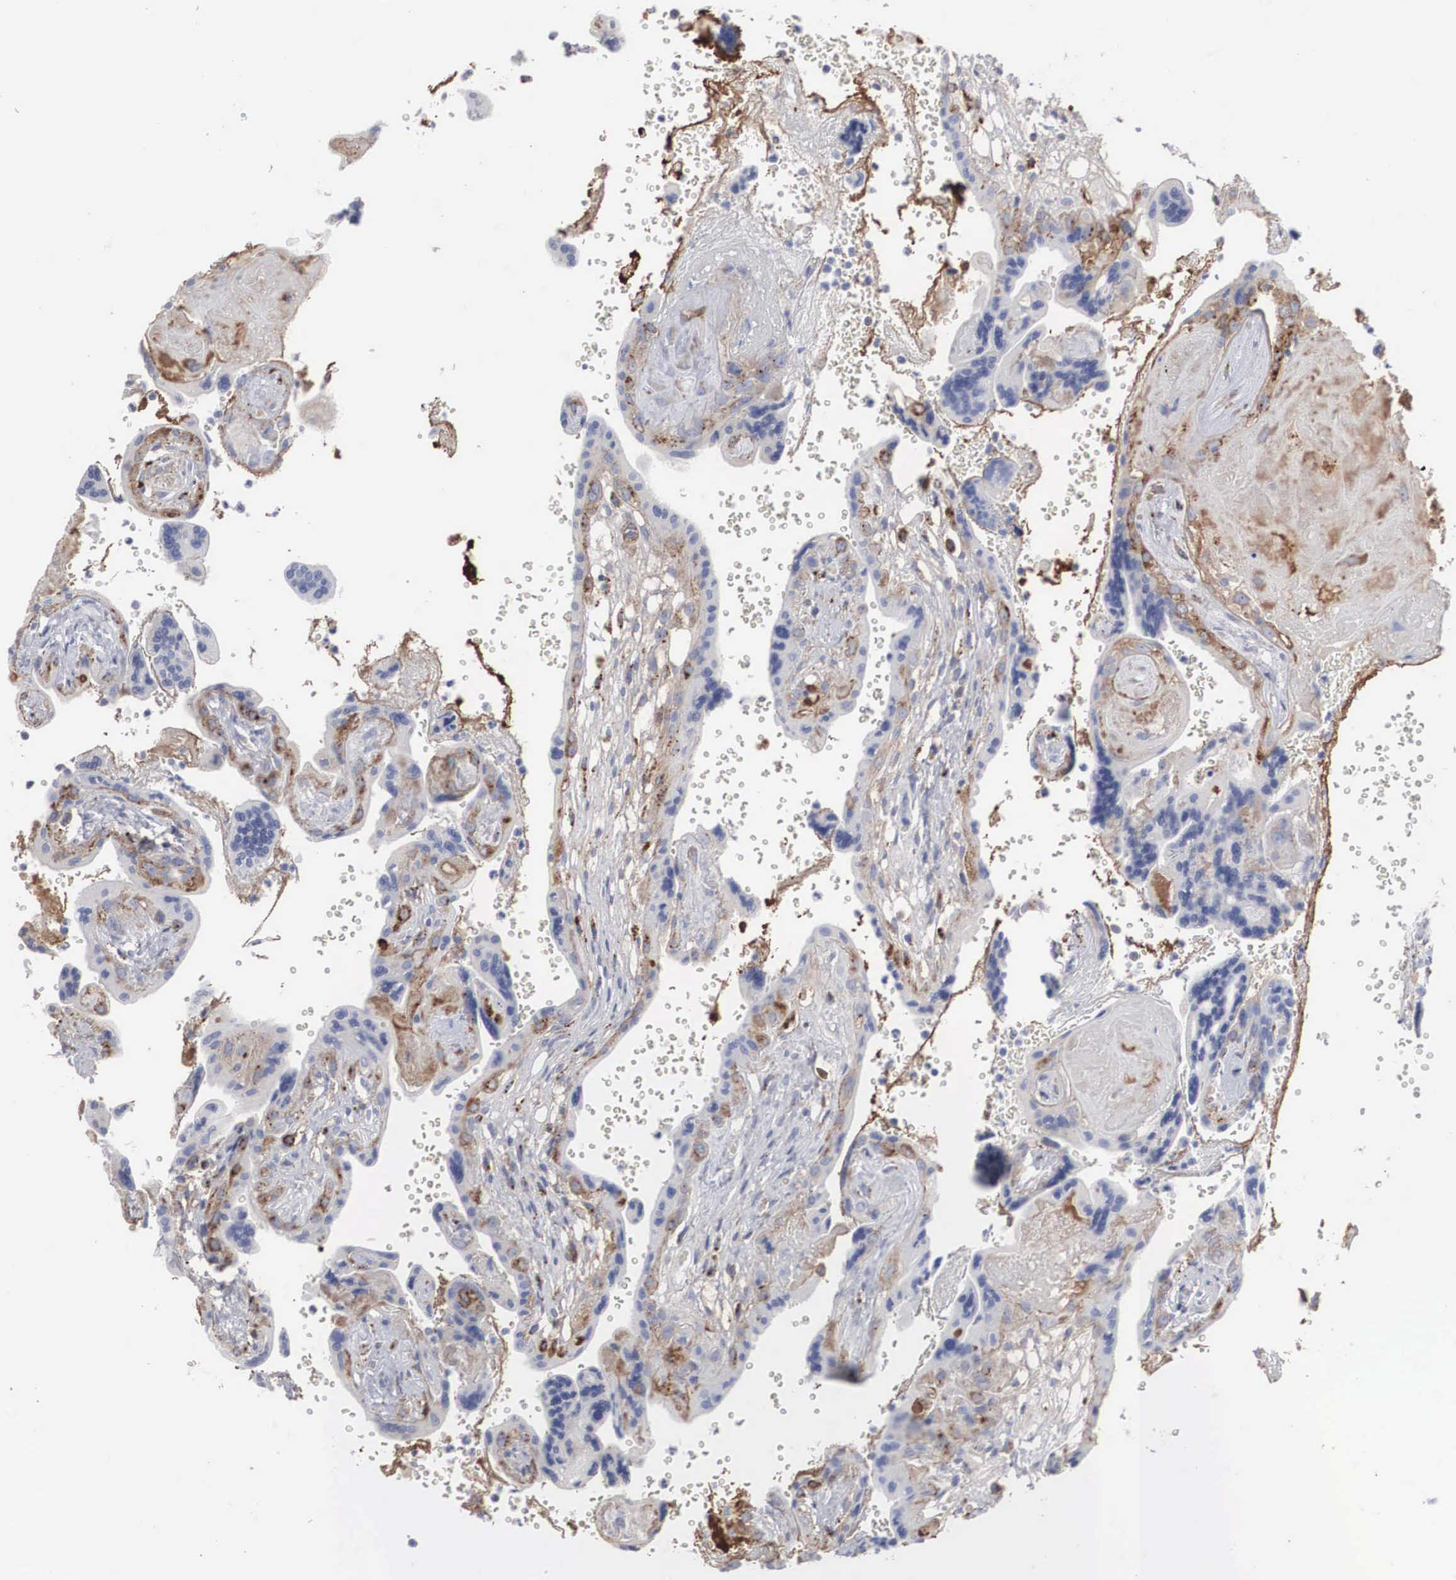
{"staining": {"intensity": "moderate", "quantity": ">75%", "location": "cytoplasmic/membranous"}, "tissue": "placenta", "cell_type": "Decidual cells", "image_type": "normal", "snomed": [{"axis": "morphology", "description": "Normal tissue, NOS"}, {"axis": "topography", "description": "Placenta"}], "caption": "Immunohistochemical staining of normal placenta exhibits moderate cytoplasmic/membranous protein positivity in about >75% of decidual cells. The protein of interest is stained brown, and the nuclei are stained in blue (DAB IHC with brightfield microscopy, high magnification).", "gene": "LGALS3BP", "patient": {"sex": "female", "age": 24}}